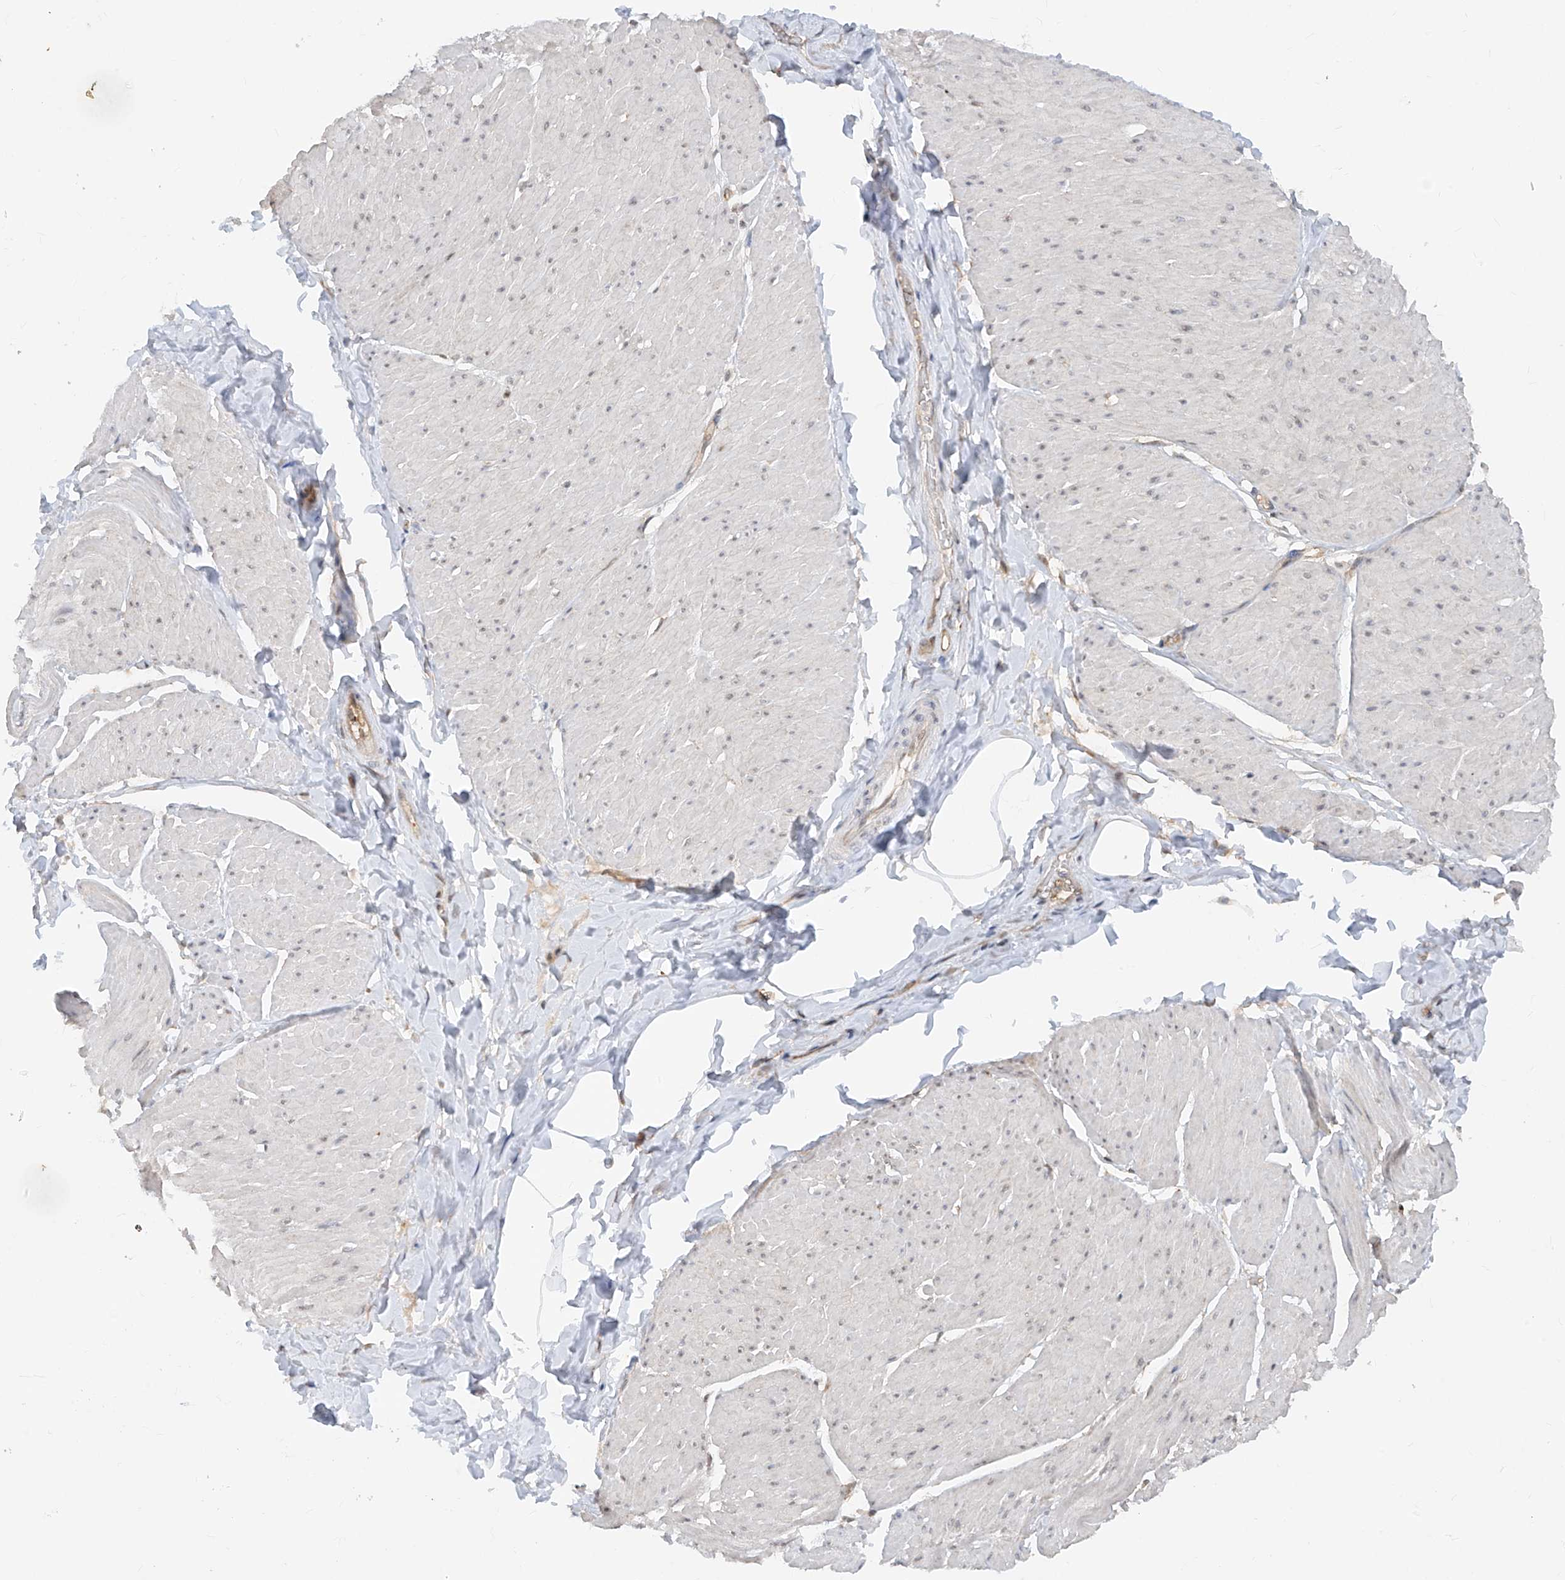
{"staining": {"intensity": "weak", "quantity": "<25%", "location": "nuclear"}, "tissue": "smooth muscle", "cell_type": "Smooth muscle cells", "image_type": "normal", "snomed": [{"axis": "morphology", "description": "Urothelial carcinoma, High grade"}, {"axis": "topography", "description": "Urinary bladder"}], "caption": "DAB (3,3'-diaminobenzidine) immunohistochemical staining of normal smooth muscle displays no significant positivity in smooth muscle cells.", "gene": "ZNF358", "patient": {"sex": "male", "age": 46}}